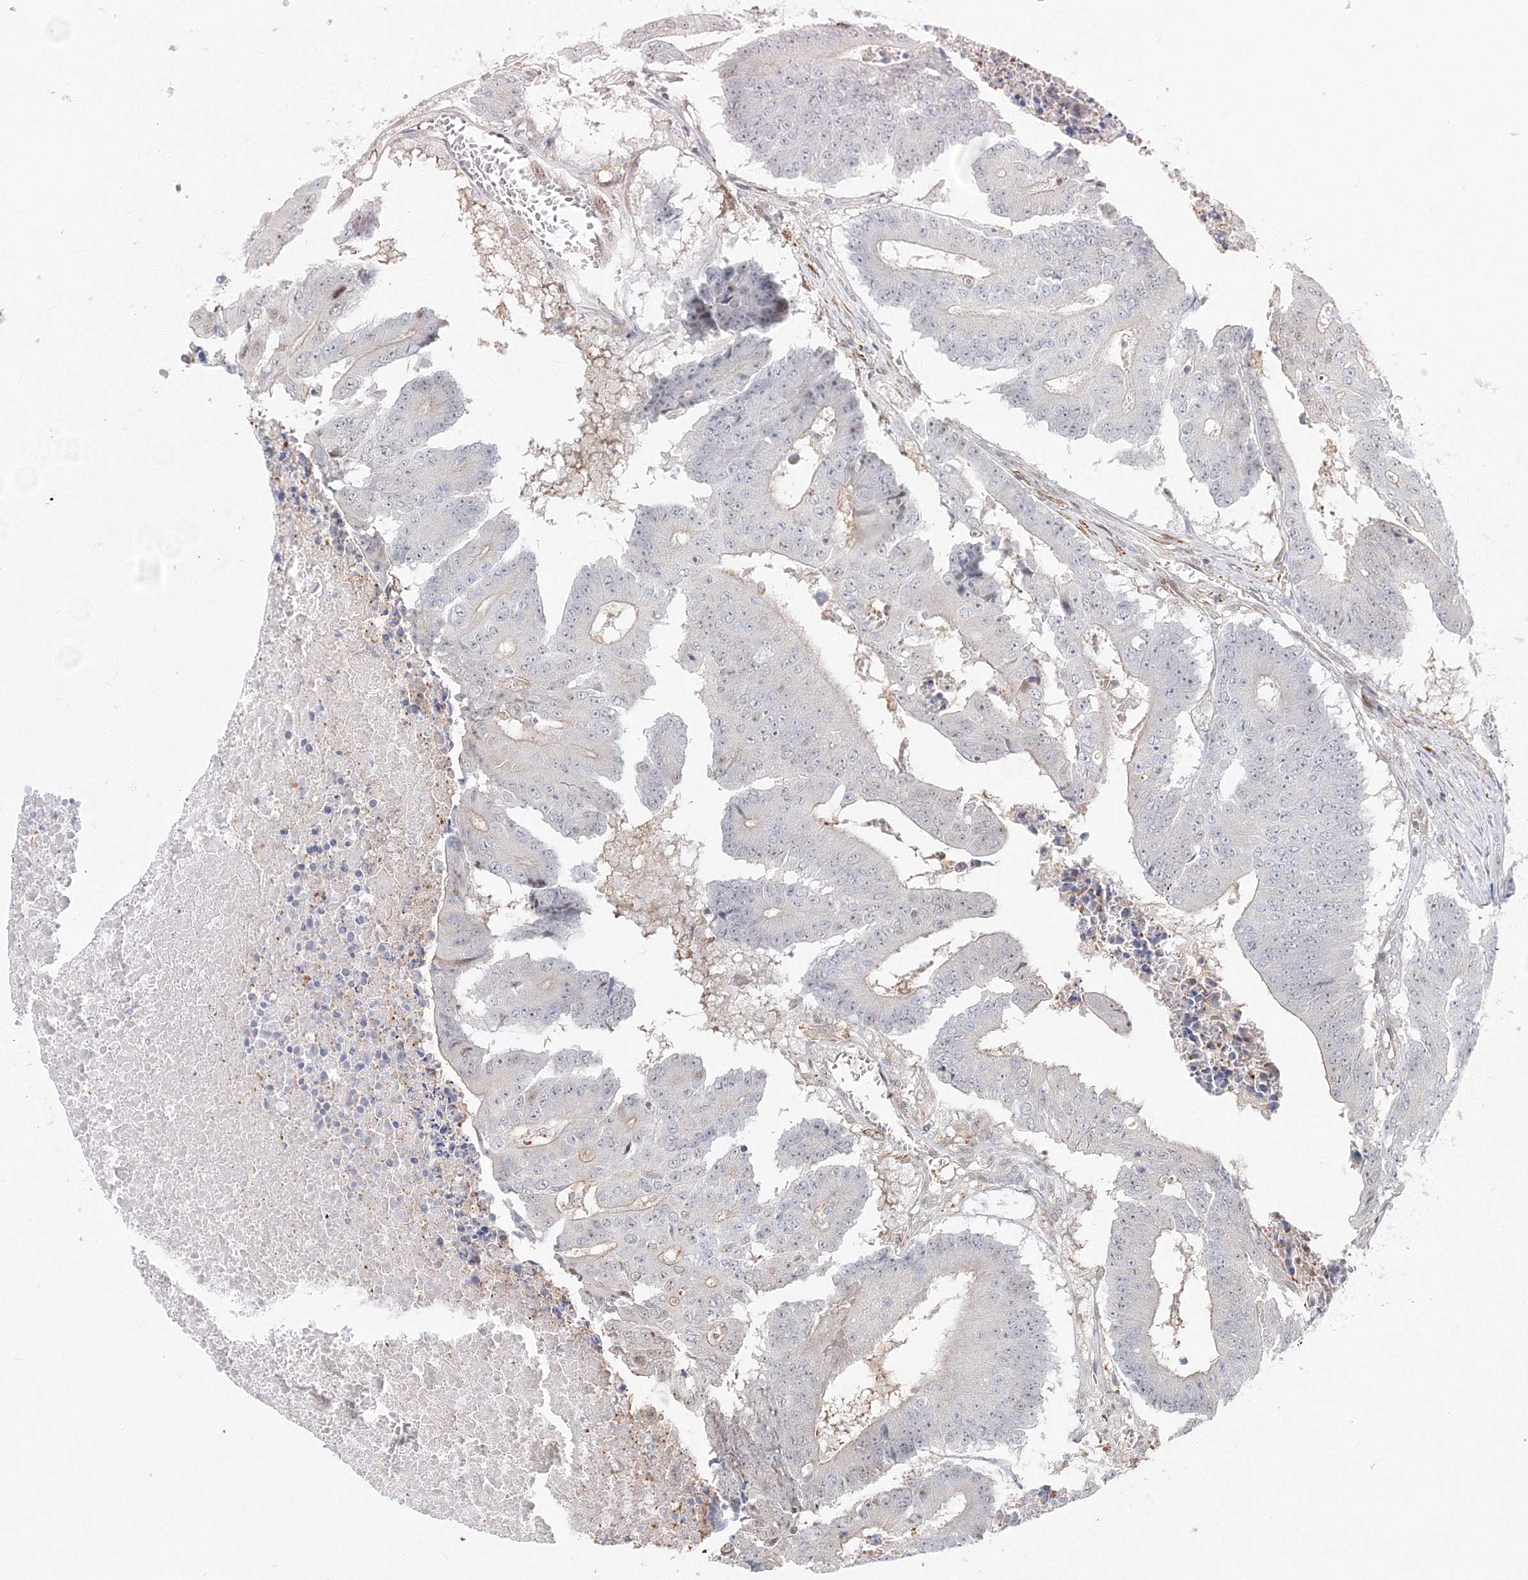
{"staining": {"intensity": "negative", "quantity": "none", "location": "none"}, "tissue": "colorectal cancer", "cell_type": "Tumor cells", "image_type": "cancer", "snomed": [{"axis": "morphology", "description": "Adenocarcinoma, NOS"}, {"axis": "topography", "description": "Colon"}], "caption": "An IHC image of colorectal cancer (adenocarcinoma) is shown. There is no staining in tumor cells of colorectal cancer (adenocarcinoma).", "gene": "ARHGAP21", "patient": {"sex": "male", "age": 87}}